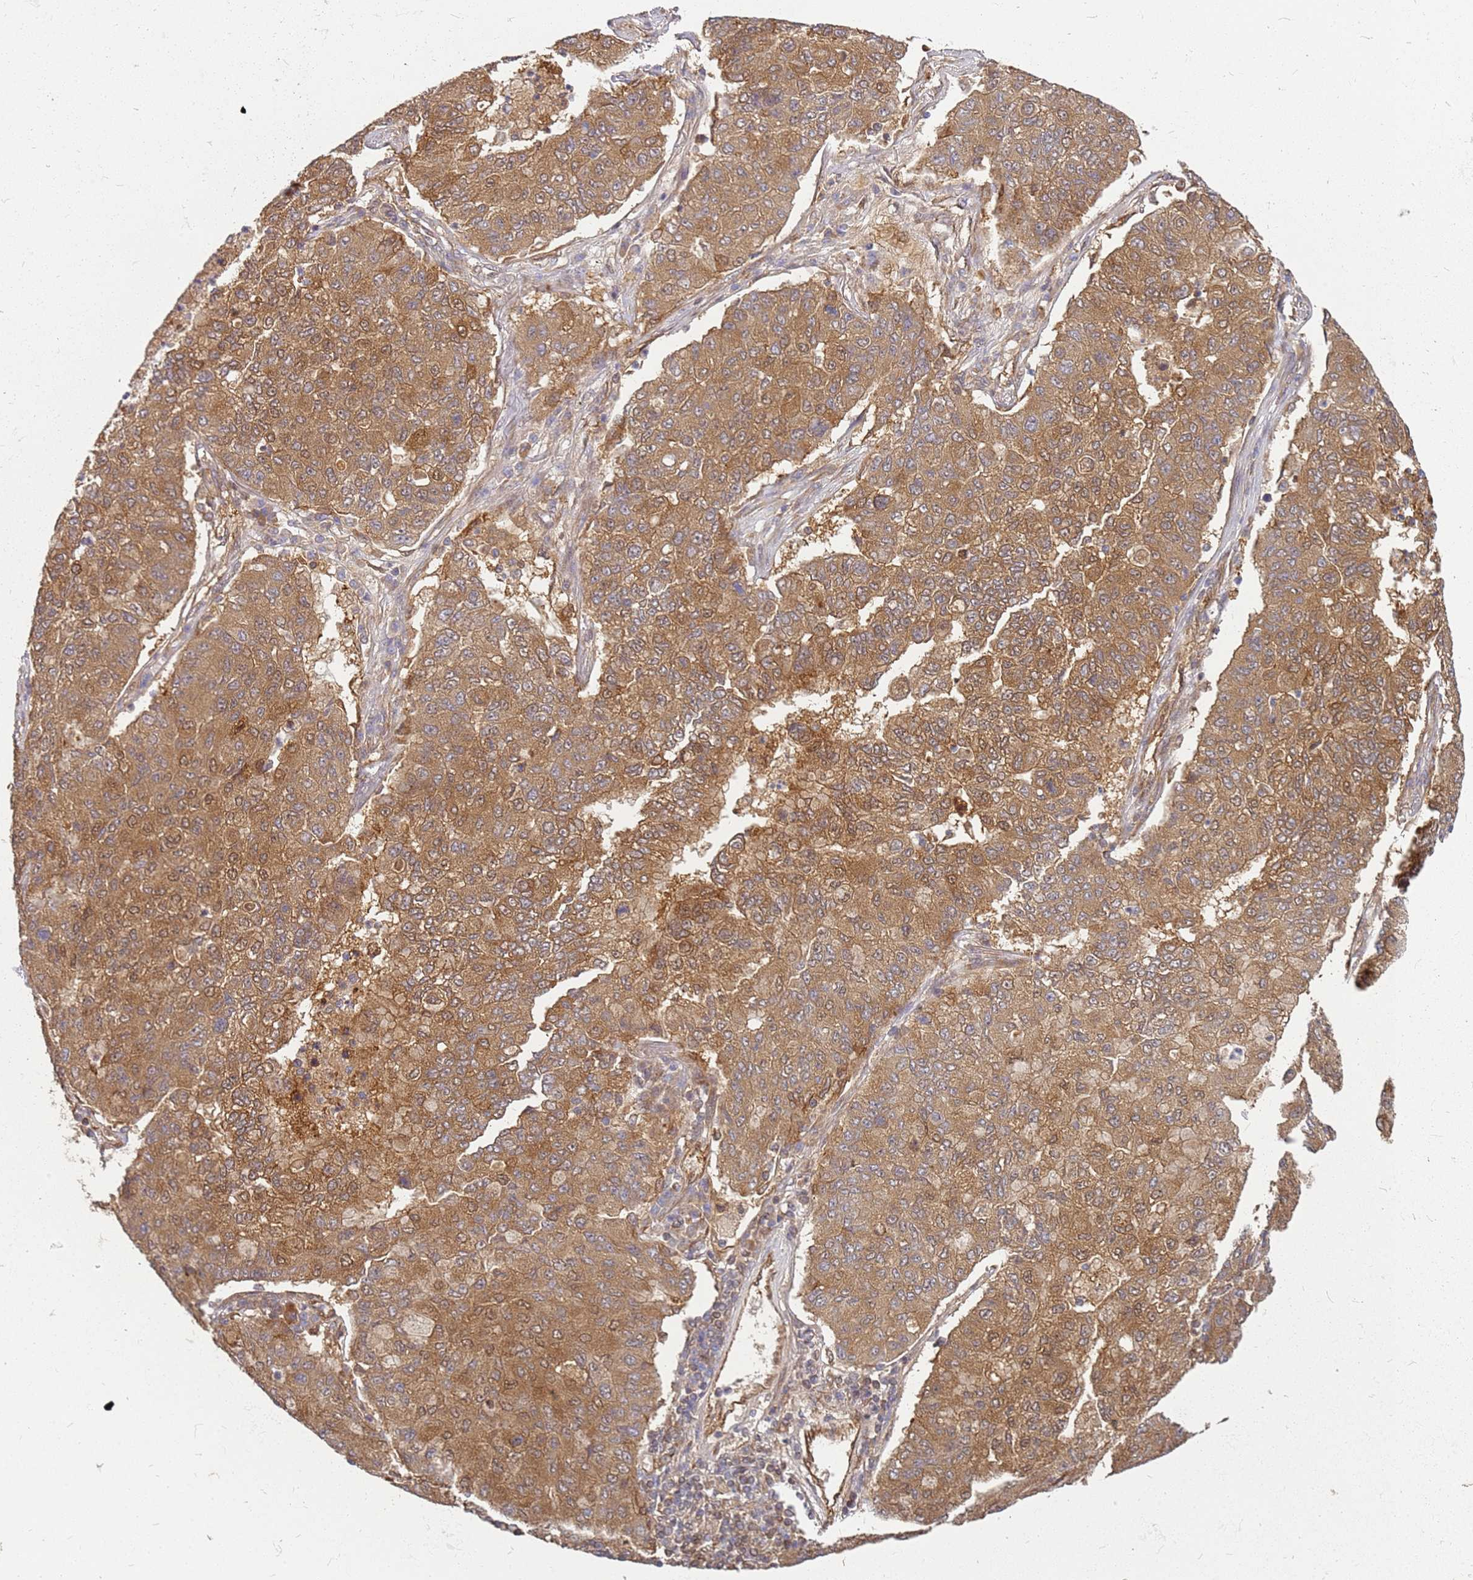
{"staining": {"intensity": "moderate", "quantity": ">75%", "location": "cytoplasmic/membranous,nuclear"}, "tissue": "lung cancer", "cell_type": "Tumor cells", "image_type": "cancer", "snomed": [{"axis": "morphology", "description": "Squamous cell carcinoma, NOS"}, {"axis": "topography", "description": "Lung"}], "caption": "A brown stain shows moderate cytoplasmic/membranous and nuclear positivity of a protein in human lung cancer (squamous cell carcinoma) tumor cells.", "gene": "NUDT14", "patient": {"sex": "male", "age": 74}}